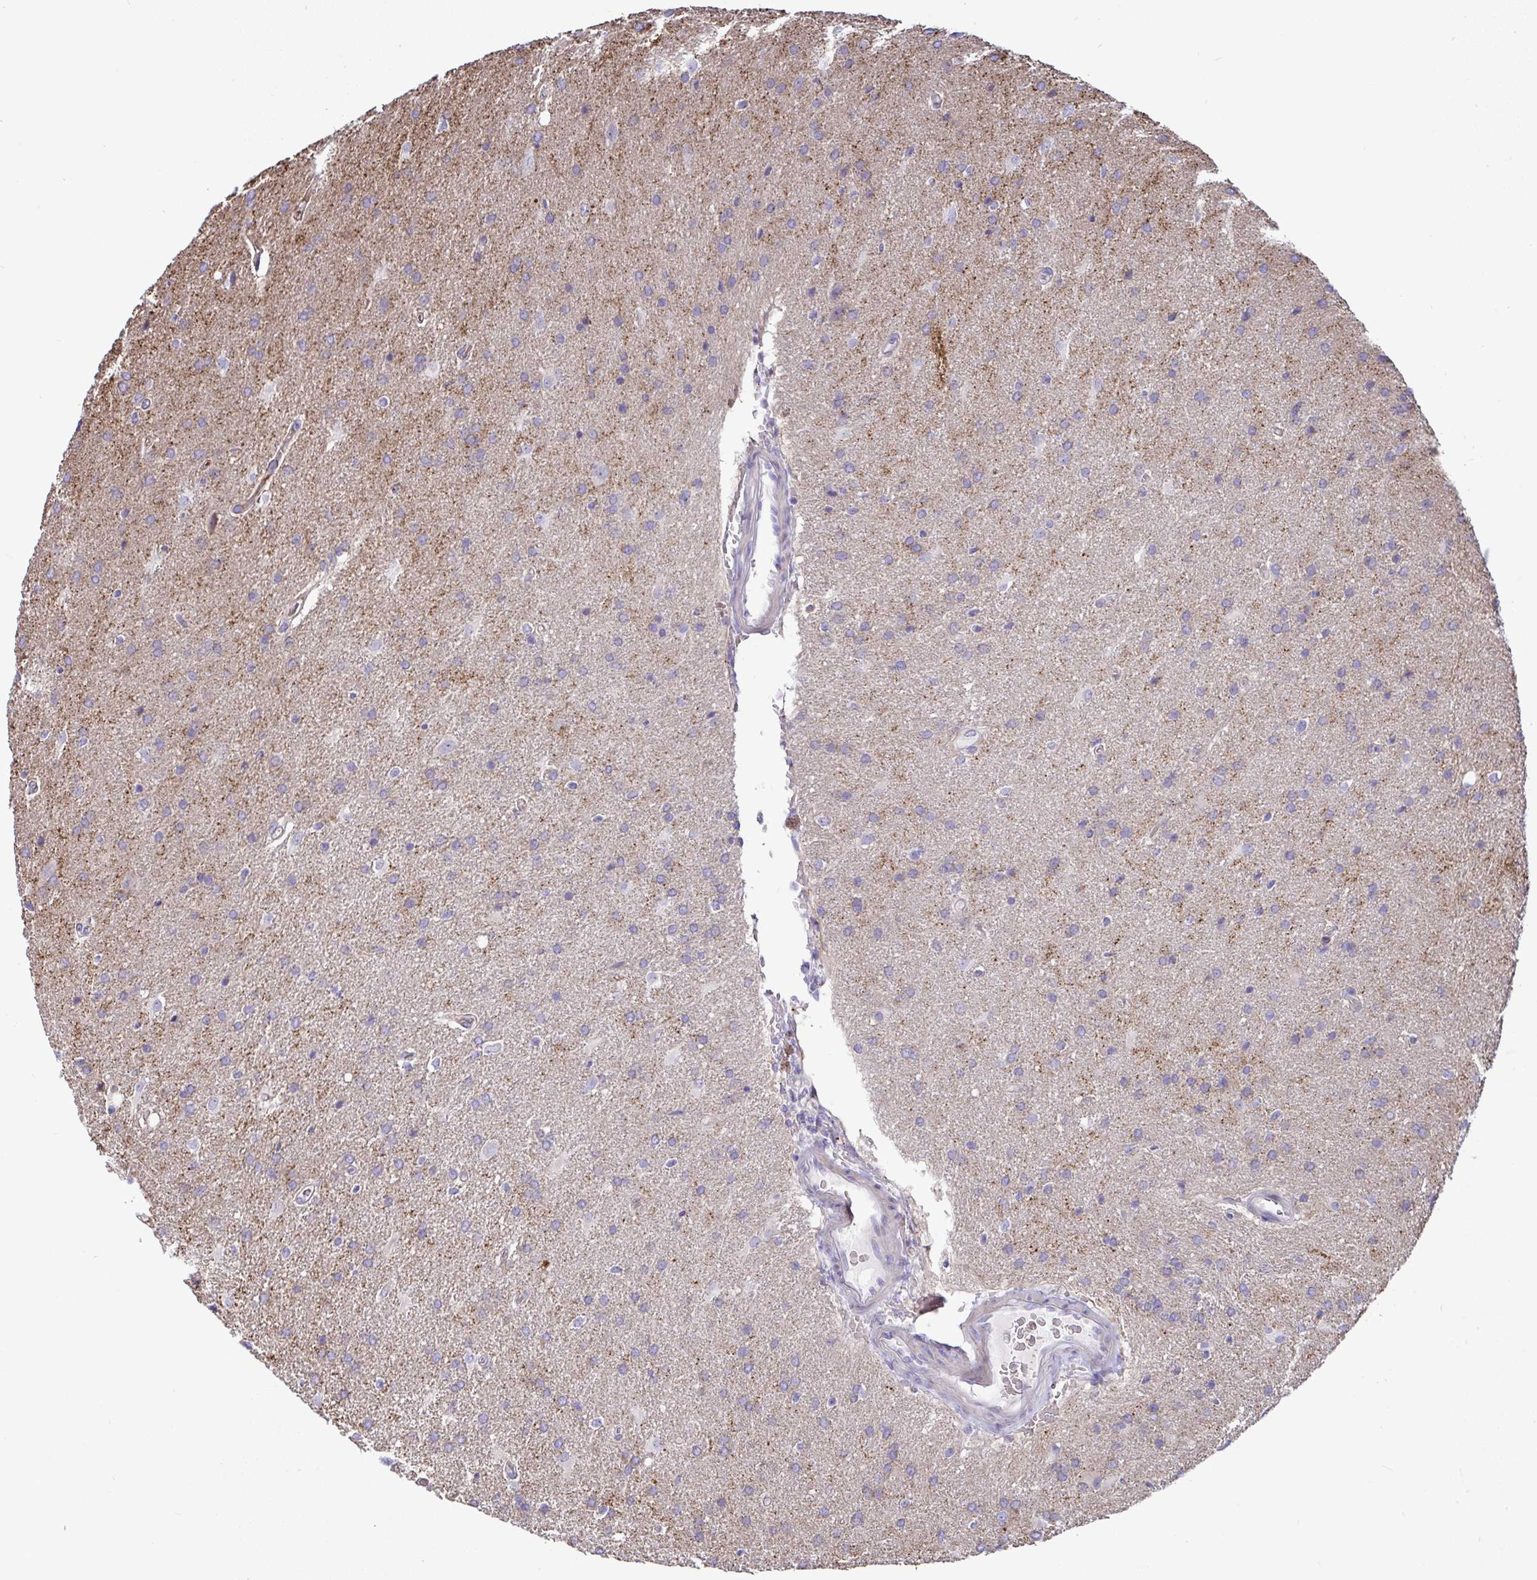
{"staining": {"intensity": "negative", "quantity": "none", "location": "none"}, "tissue": "glioma", "cell_type": "Tumor cells", "image_type": "cancer", "snomed": [{"axis": "morphology", "description": "Glioma, malignant, High grade"}, {"axis": "topography", "description": "Brain"}], "caption": "Photomicrograph shows no significant protein expression in tumor cells of high-grade glioma (malignant).", "gene": "NTN1", "patient": {"sex": "male", "age": 56}}